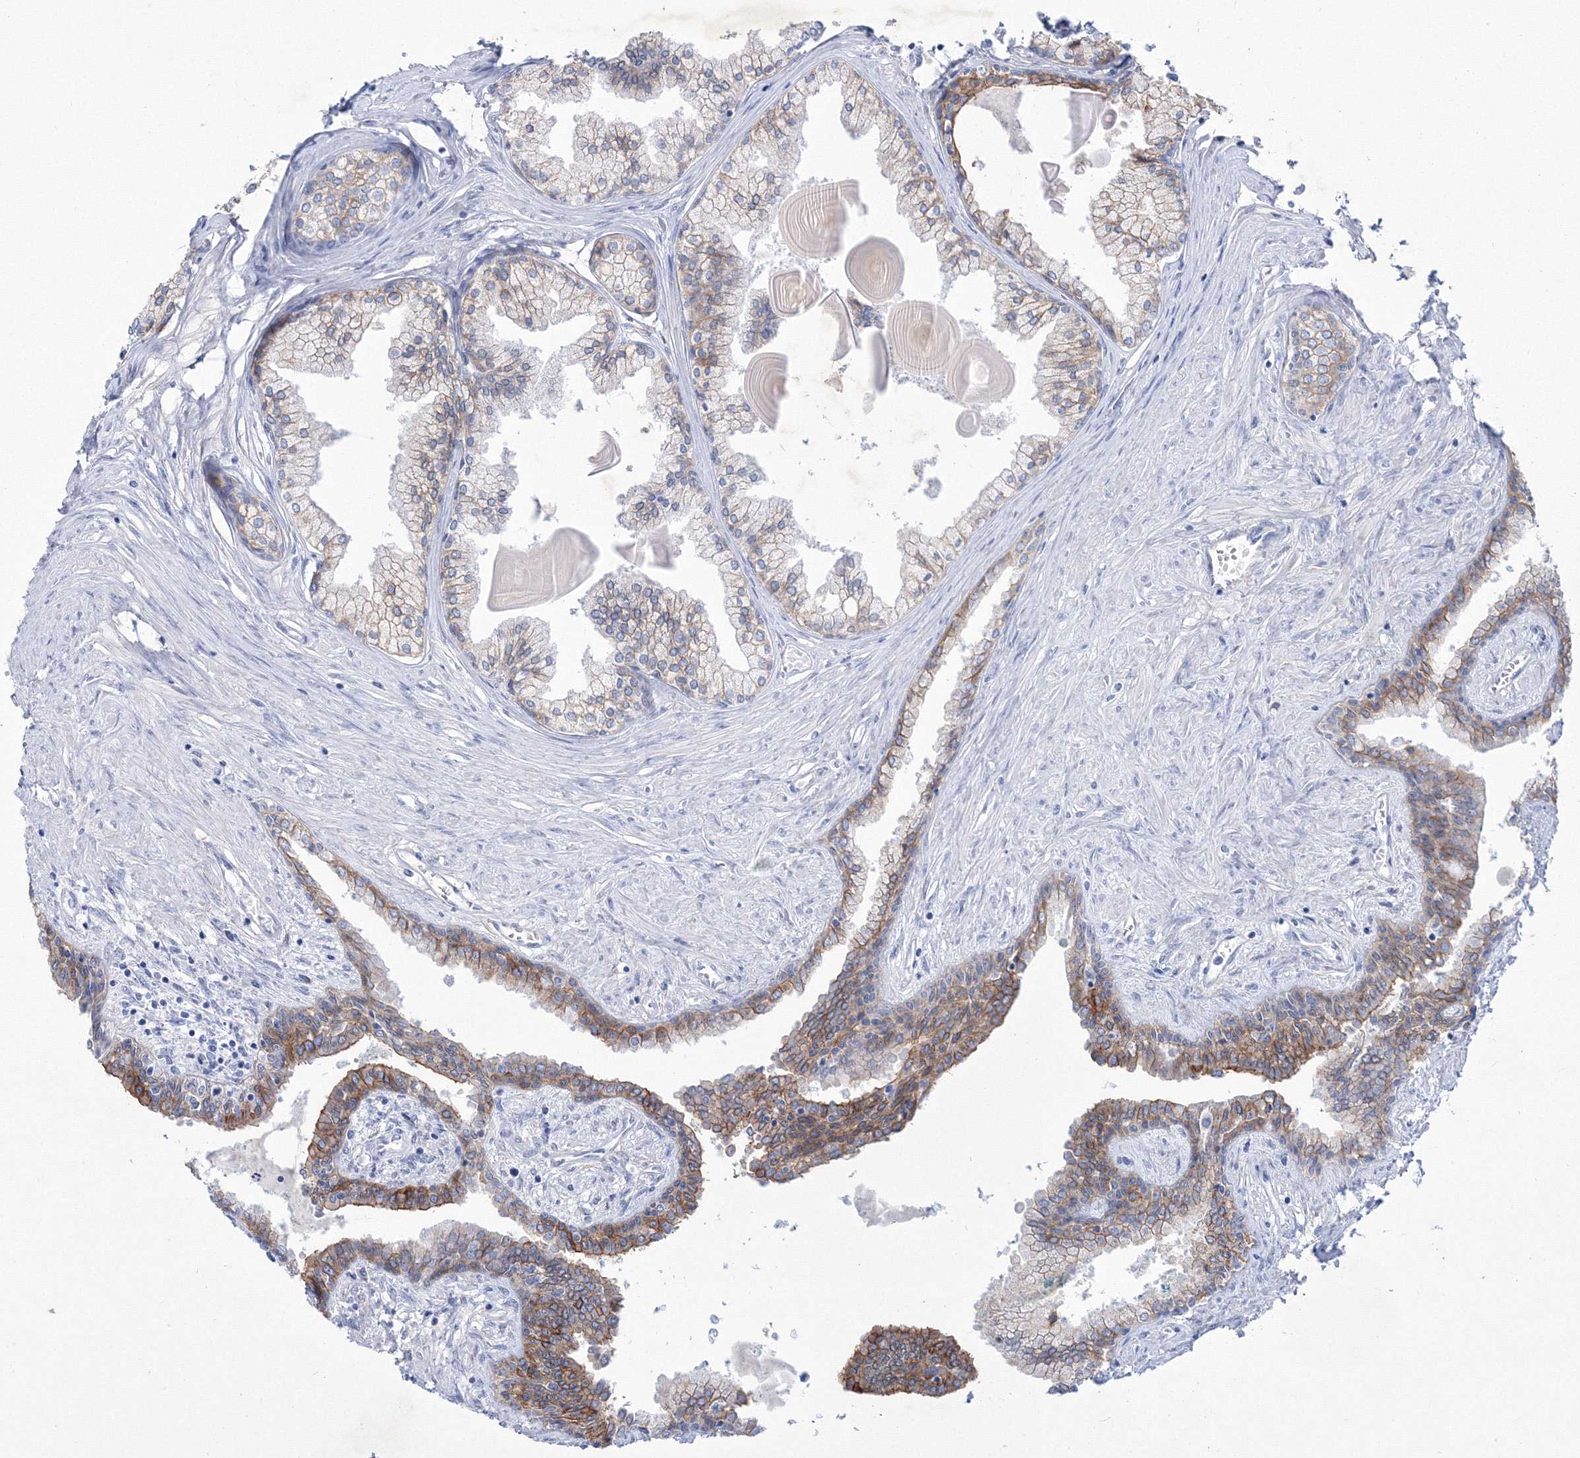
{"staining": {"intensity": "moderate", "quantity": "25%-75%", "location": "cytoplasmic/membranous"}, "tissue": "prostate cancer", "cell_type": "Tumor cells", "image_type": "cancer", "snomed": [{"axis": "morphology", "description": "Adenocarcinoma, High grade"}, {"axis": "topography", "description": "Prostate"}], "caption": "About 25%-75% of tumor cells in human prostate high-grade adenocarcinoma show moderate cytoplasmic/membranous protein positivity as visualized by brown immunohistochemical staining.", "gene": "TMEM139", "patient": {"sex": "male", "age": 68}}